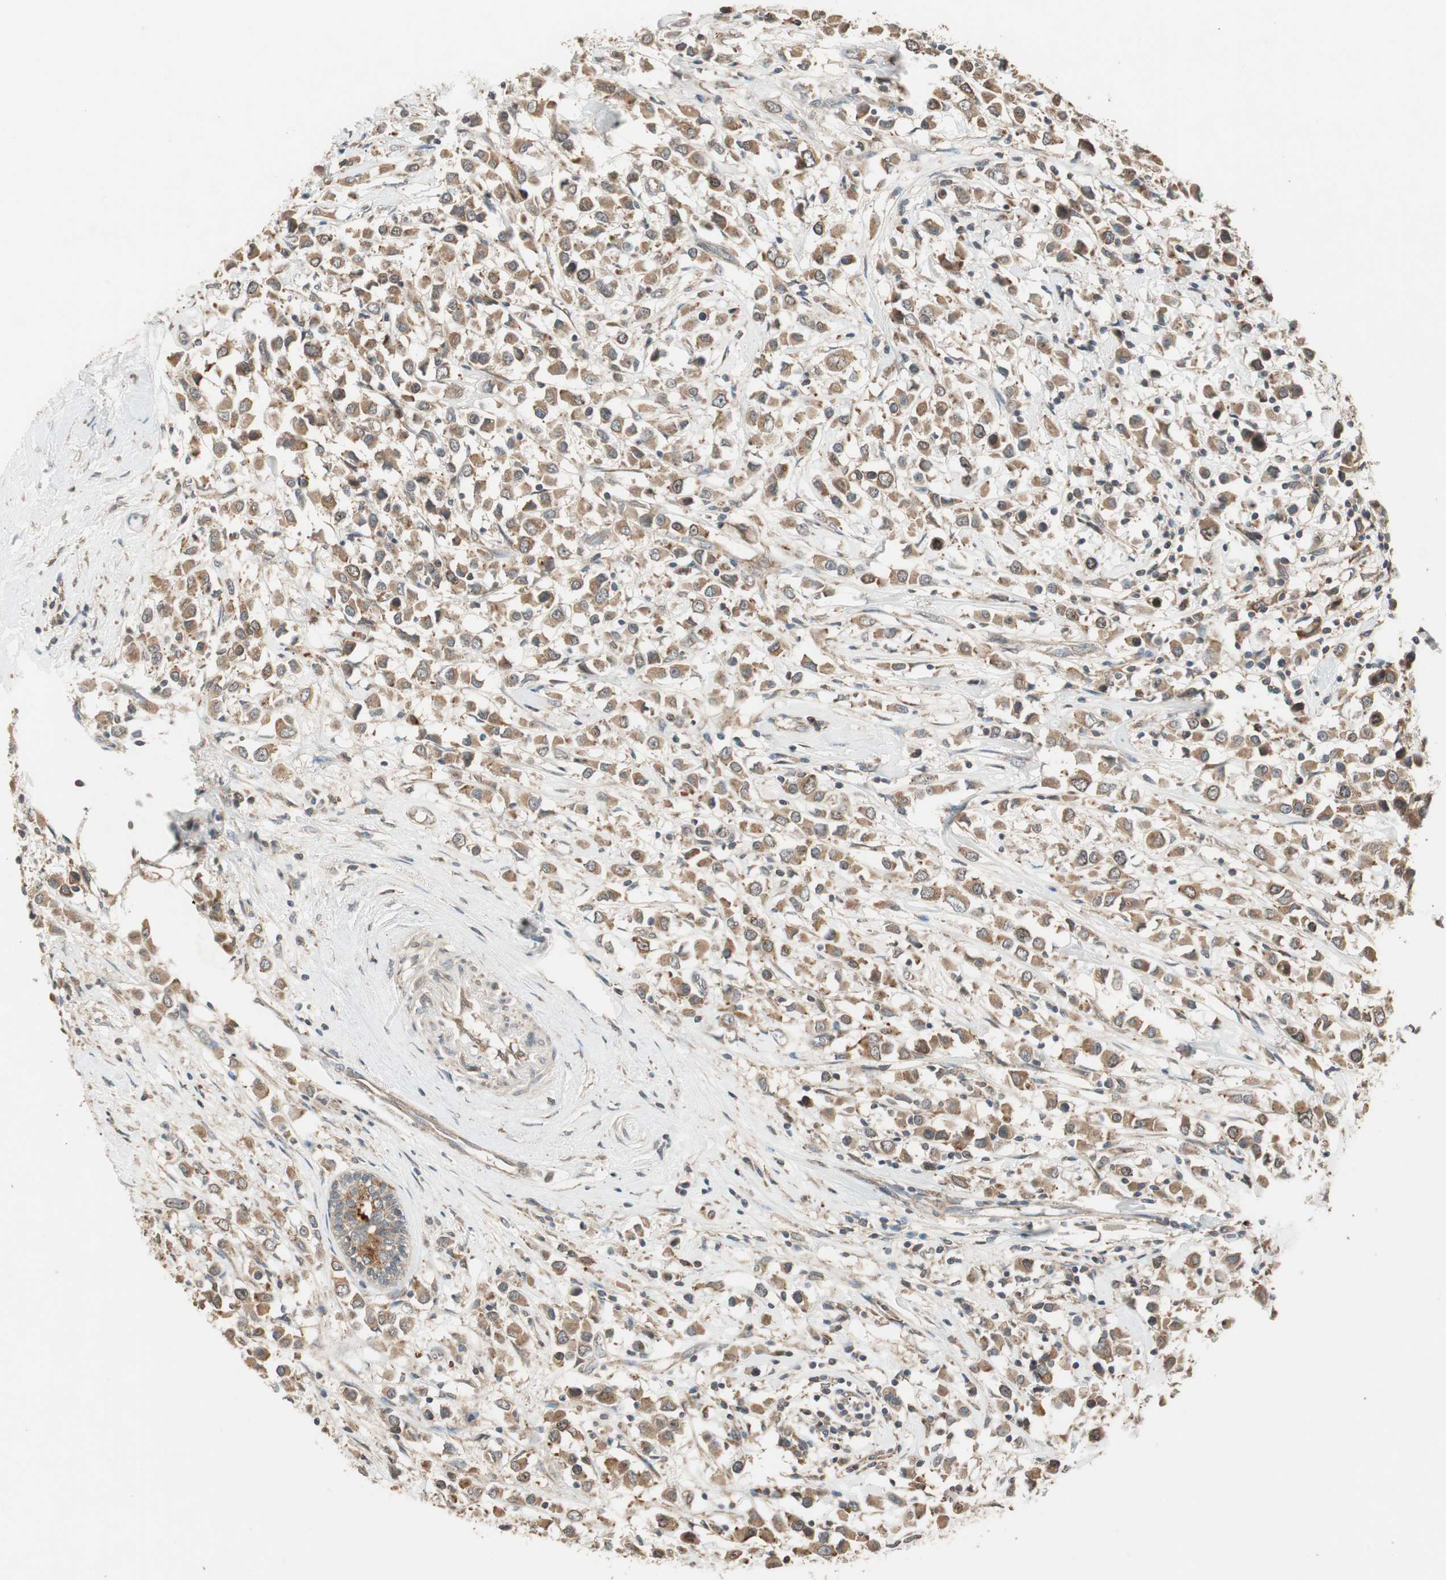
{"staining": {"intensity": "moderate", "quantity": ">75%", "location": "cytoplasmic/membranous"}, "tissue": "breast cancer", "cell_type": "Tumor cells", "image_type": "cancer", "snomed": [{"axis": "morphology", "description": "Duct carcinoma"}, {"axis": "topography", "description": "Breast"}], "caption": "An IHC histopathology image of tumor tissue is shown. Protein staining in brown highlights moderate cytoplasmic/membranous positivity in infiltrating ductal carcinoma (breast) within tumor cells.", "gene": "ATP6AP2", "patient": {"sex": "female", "age": 61}}